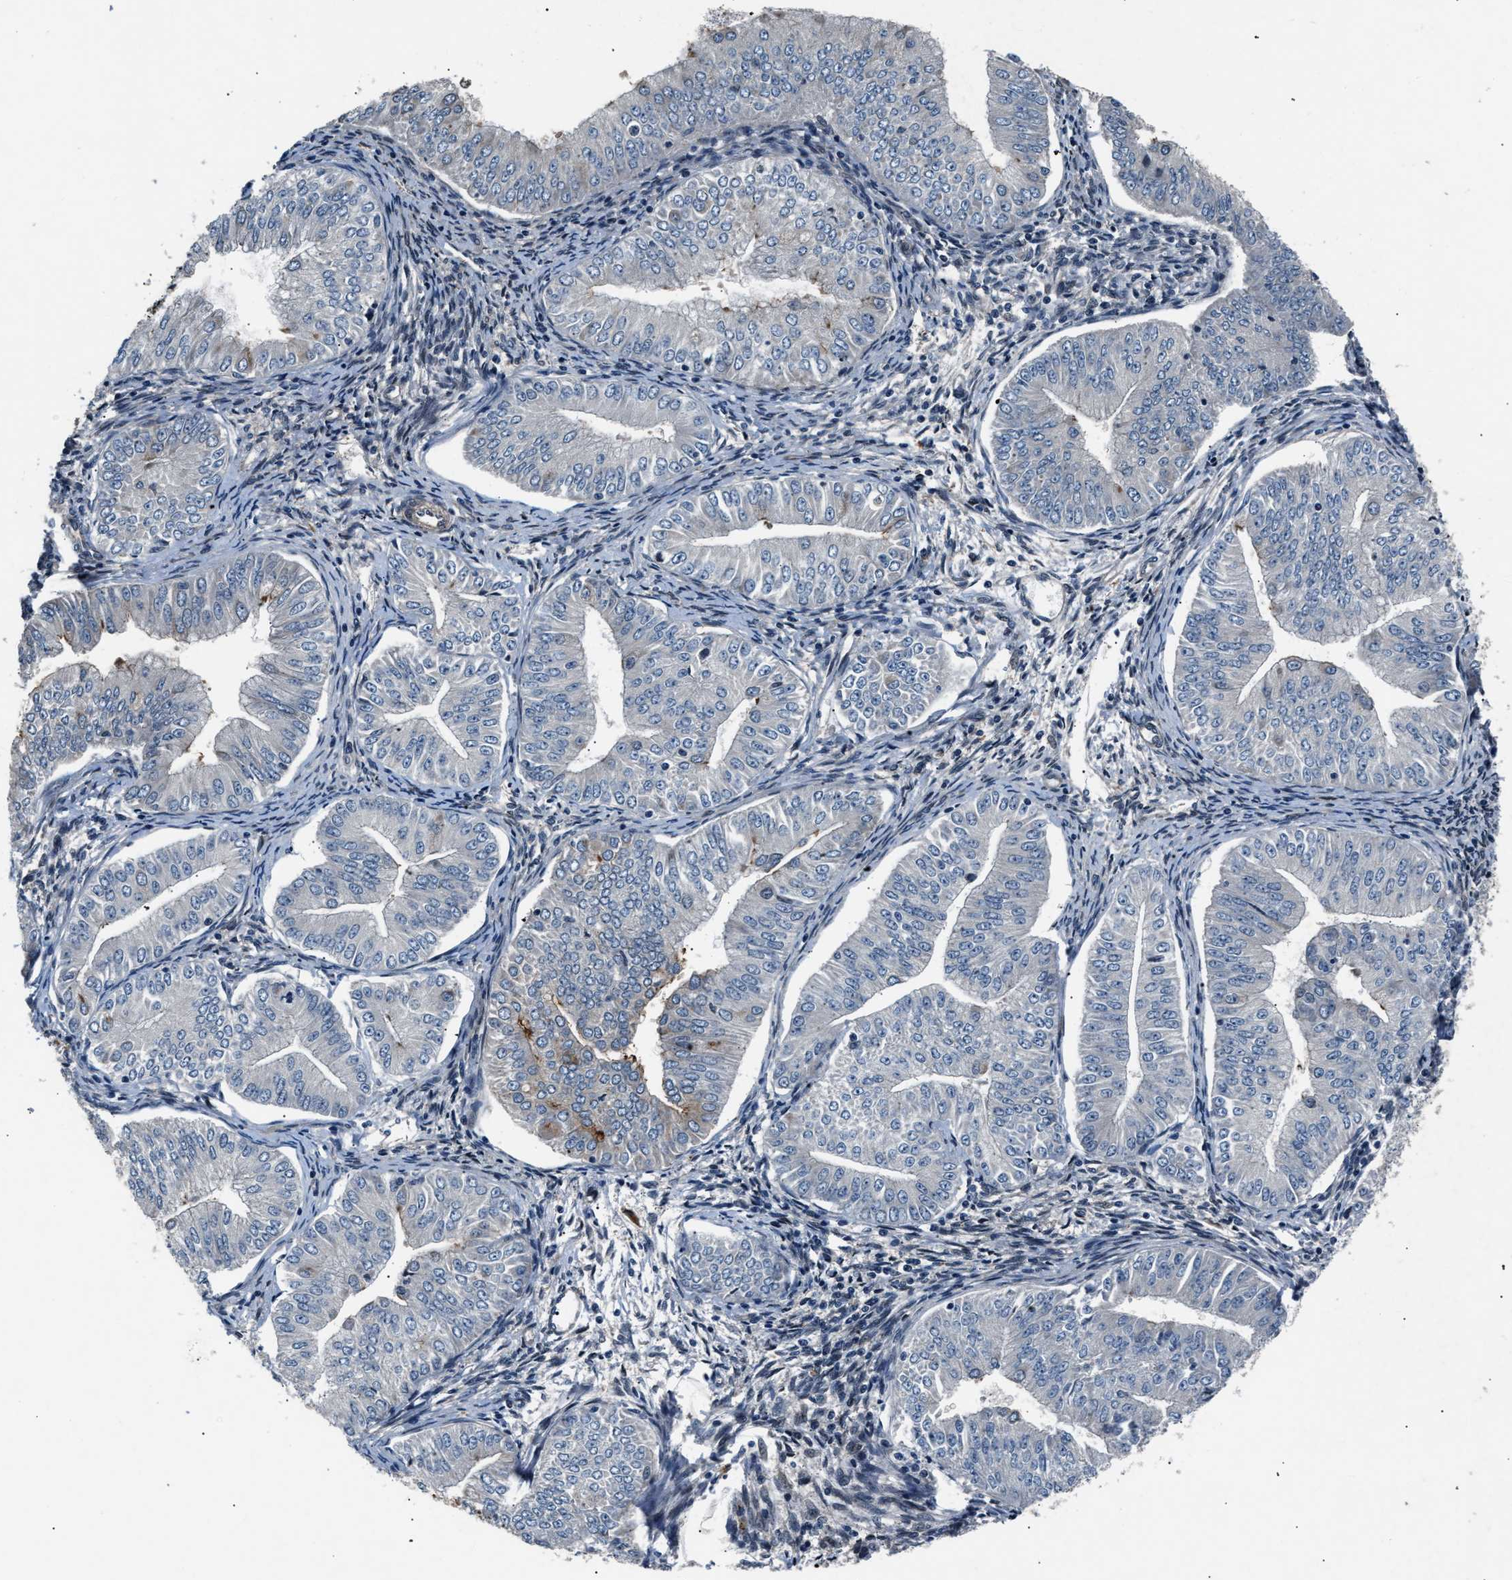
{"staining": {"intensity": "weak", "quantity": "<25%", "location": "cytoplasmic/membranous"}, "tissue": "endometrial cancer", "cell_type": "Tumor cells", "image_type": "cancer", "snomed": [{"axis": "morphology", "description": "Normal tissue, NOS"}, {"axis": "morphology", "description": "Adenocarcinoma, NOS"}, {"axis": "topography", "description": "Endometrium"}], "caption": "Micrograph shows no significant protein positivity in tumor cells of adenocarcinoma (endometrial).", "gene": "DYNC2I1", "patient": {"sex": "female", "age": 53}}